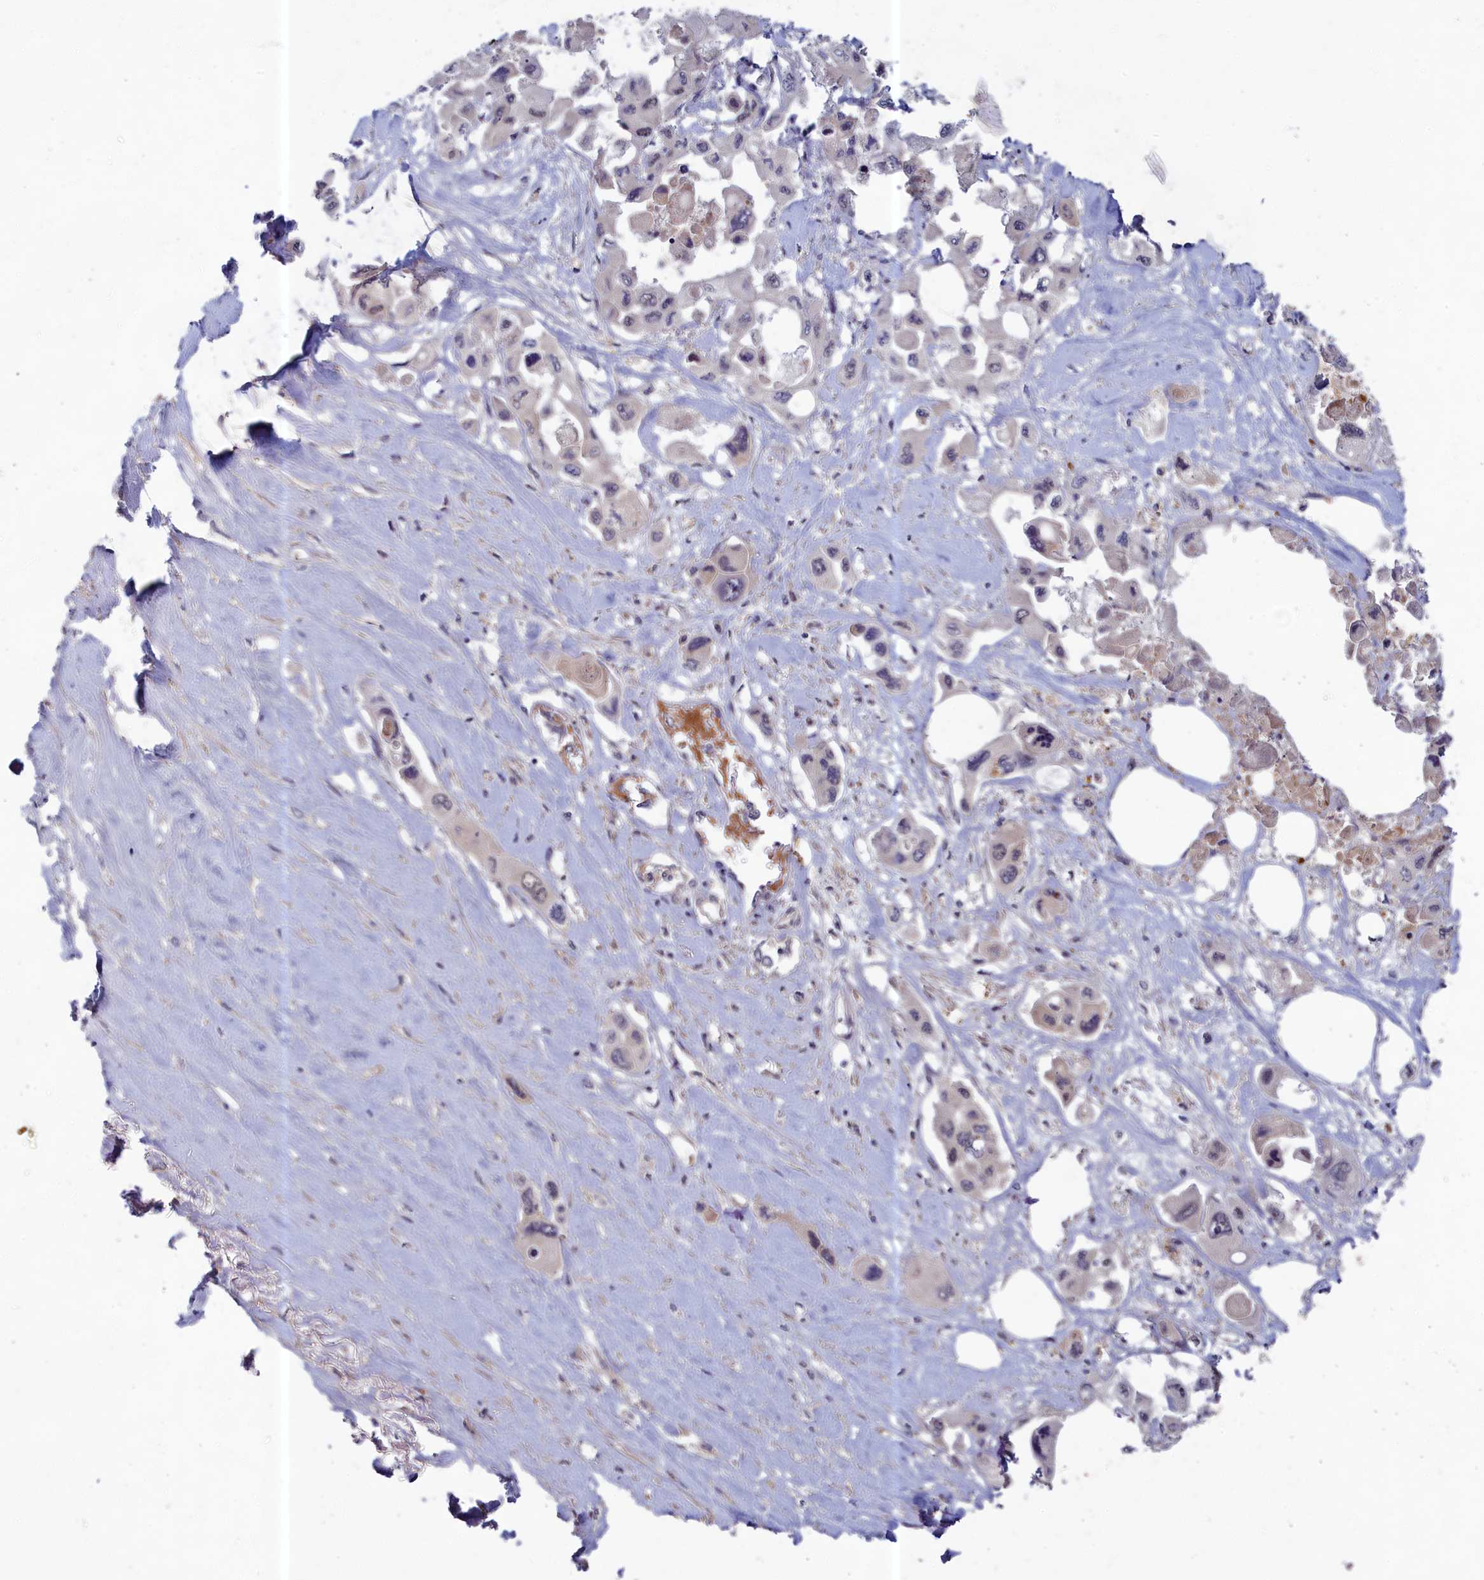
{"staining": {"intensity": "negative", "quantity": "none", "location": "none"}, "tissue": "pancreatic cancer", "cell_type": "Tumor cells", "image_type": "cancer", "snomed": [{"axis": "morphology", "description": "Adenocarcinoma, NOS"}, {"axis": "topography", "description": "Pancreas"}], "caption": "Immunohistochemical staining of human pancreatic cancer displays no significant positivity in tumor cells. (DAB immunohistochemistry visualized using brightfield microscopy, high magnification).", "gene": "EARS2", "patient": {"sex": "male", "age": 92}}